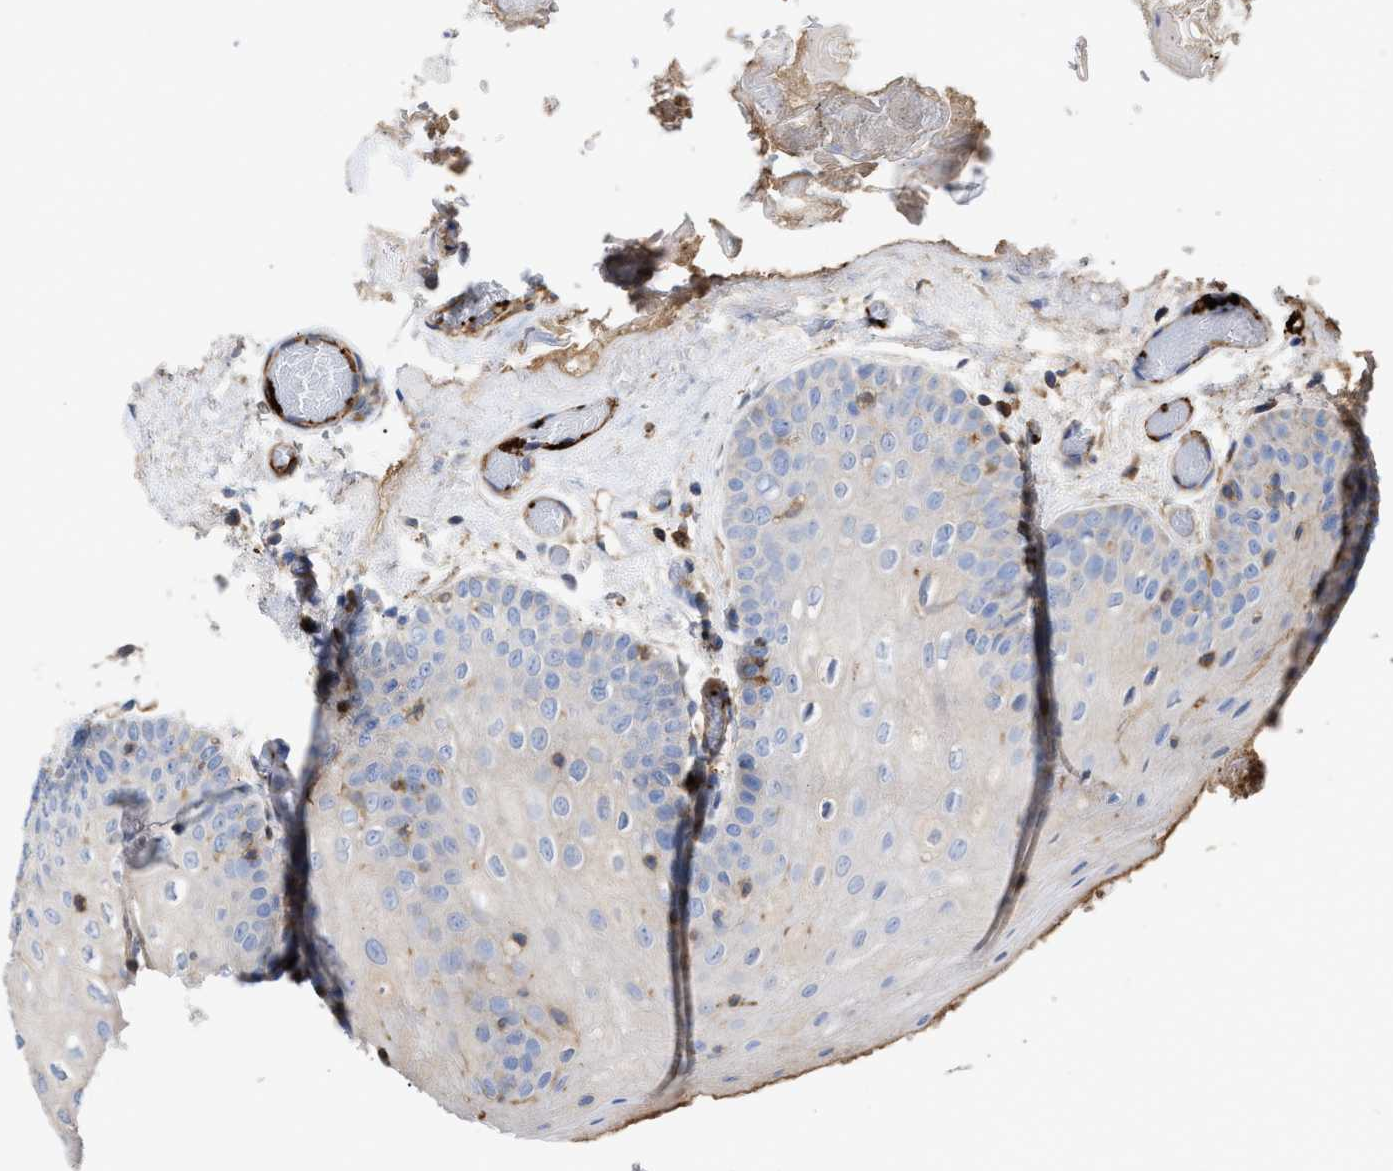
{"staining": {"intensity": "negative", "quantity": "none", "location": "none"}, "tissue": "oral mucosa", "cell_type": "Squamous epithelial cells", "image_type": "normal", "snomed": [{"axis": "morphology", "description": "Normal tissue, NOS"}, {"axis": "morphology", "description": "Squamous cell carcinoma, NOS"}, {"axis": "topography", "description": "Oral tissue"}, {"axis": "topography", "description": "Head-Neck"}], "caption": "Image shows no protein staining in squamous epithelial cells of benign oral mucosa. Brightfield microscopy of IHC stained with DAB (brown) and hematoxylin (blue), captured at high magnification.", "gene": "HS3ST5", "patient": {"sex": "male", "age": 71}}